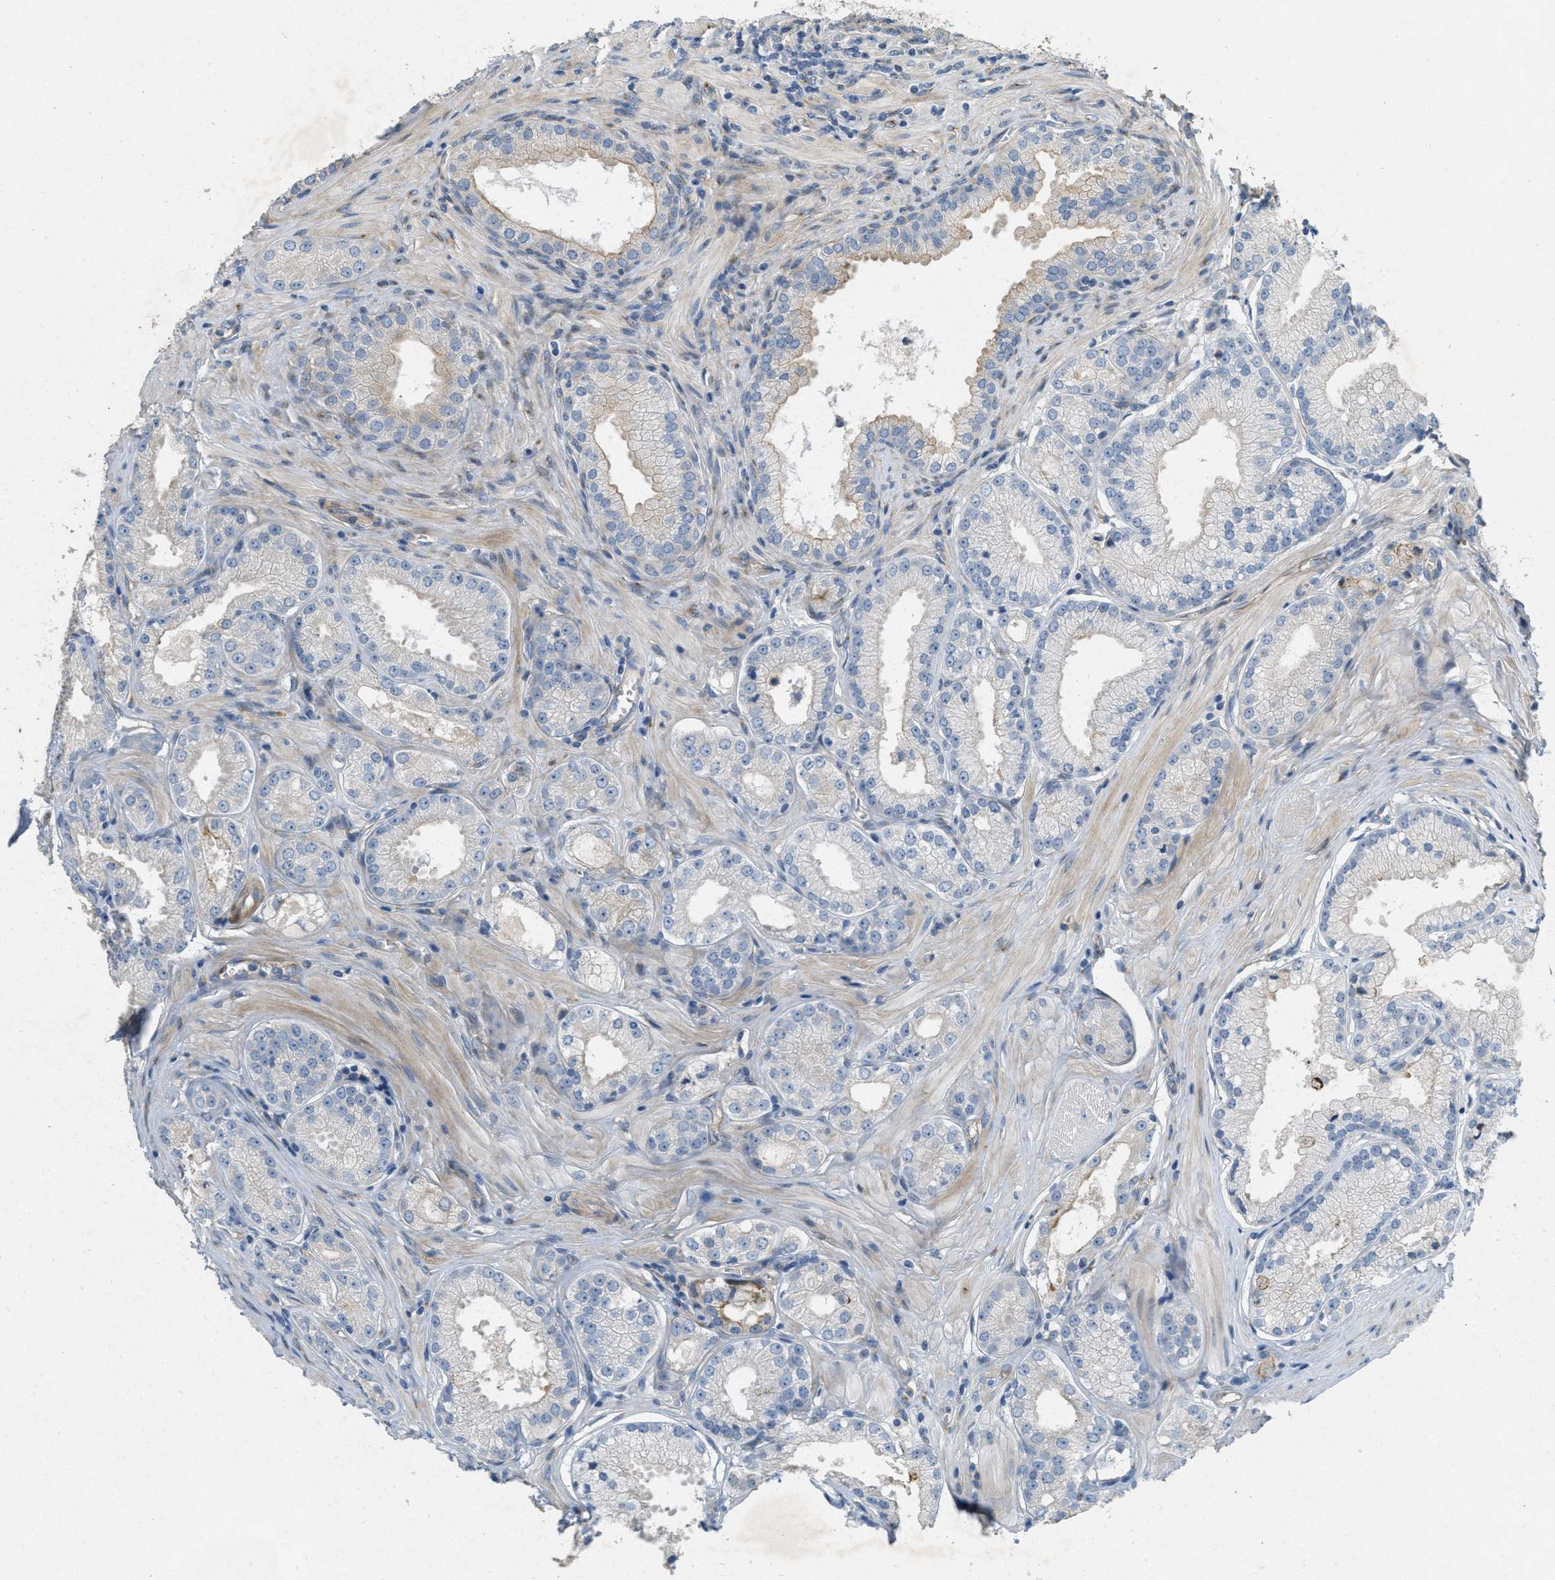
{"staining": {"intensity": "weak", "quantity": "<25%", "location": "cytoplasmic/membranous"}, "tissue": "prostate cancer", "cell_type": "Tumor cells", "image_type": "cancer", "snomed": [{"axis": "morphology", "description": "Adenocarcinoma, Low grade"}, {"axis": "topography", "description": "Prostate"}], "caption": "A photomicrograph of human prostate cancer (low-grade adenocarcinoma) is negative for staining in tumor cells.", "gene": "ADCY5", "patient": {"sex": "male", "age": 57}}